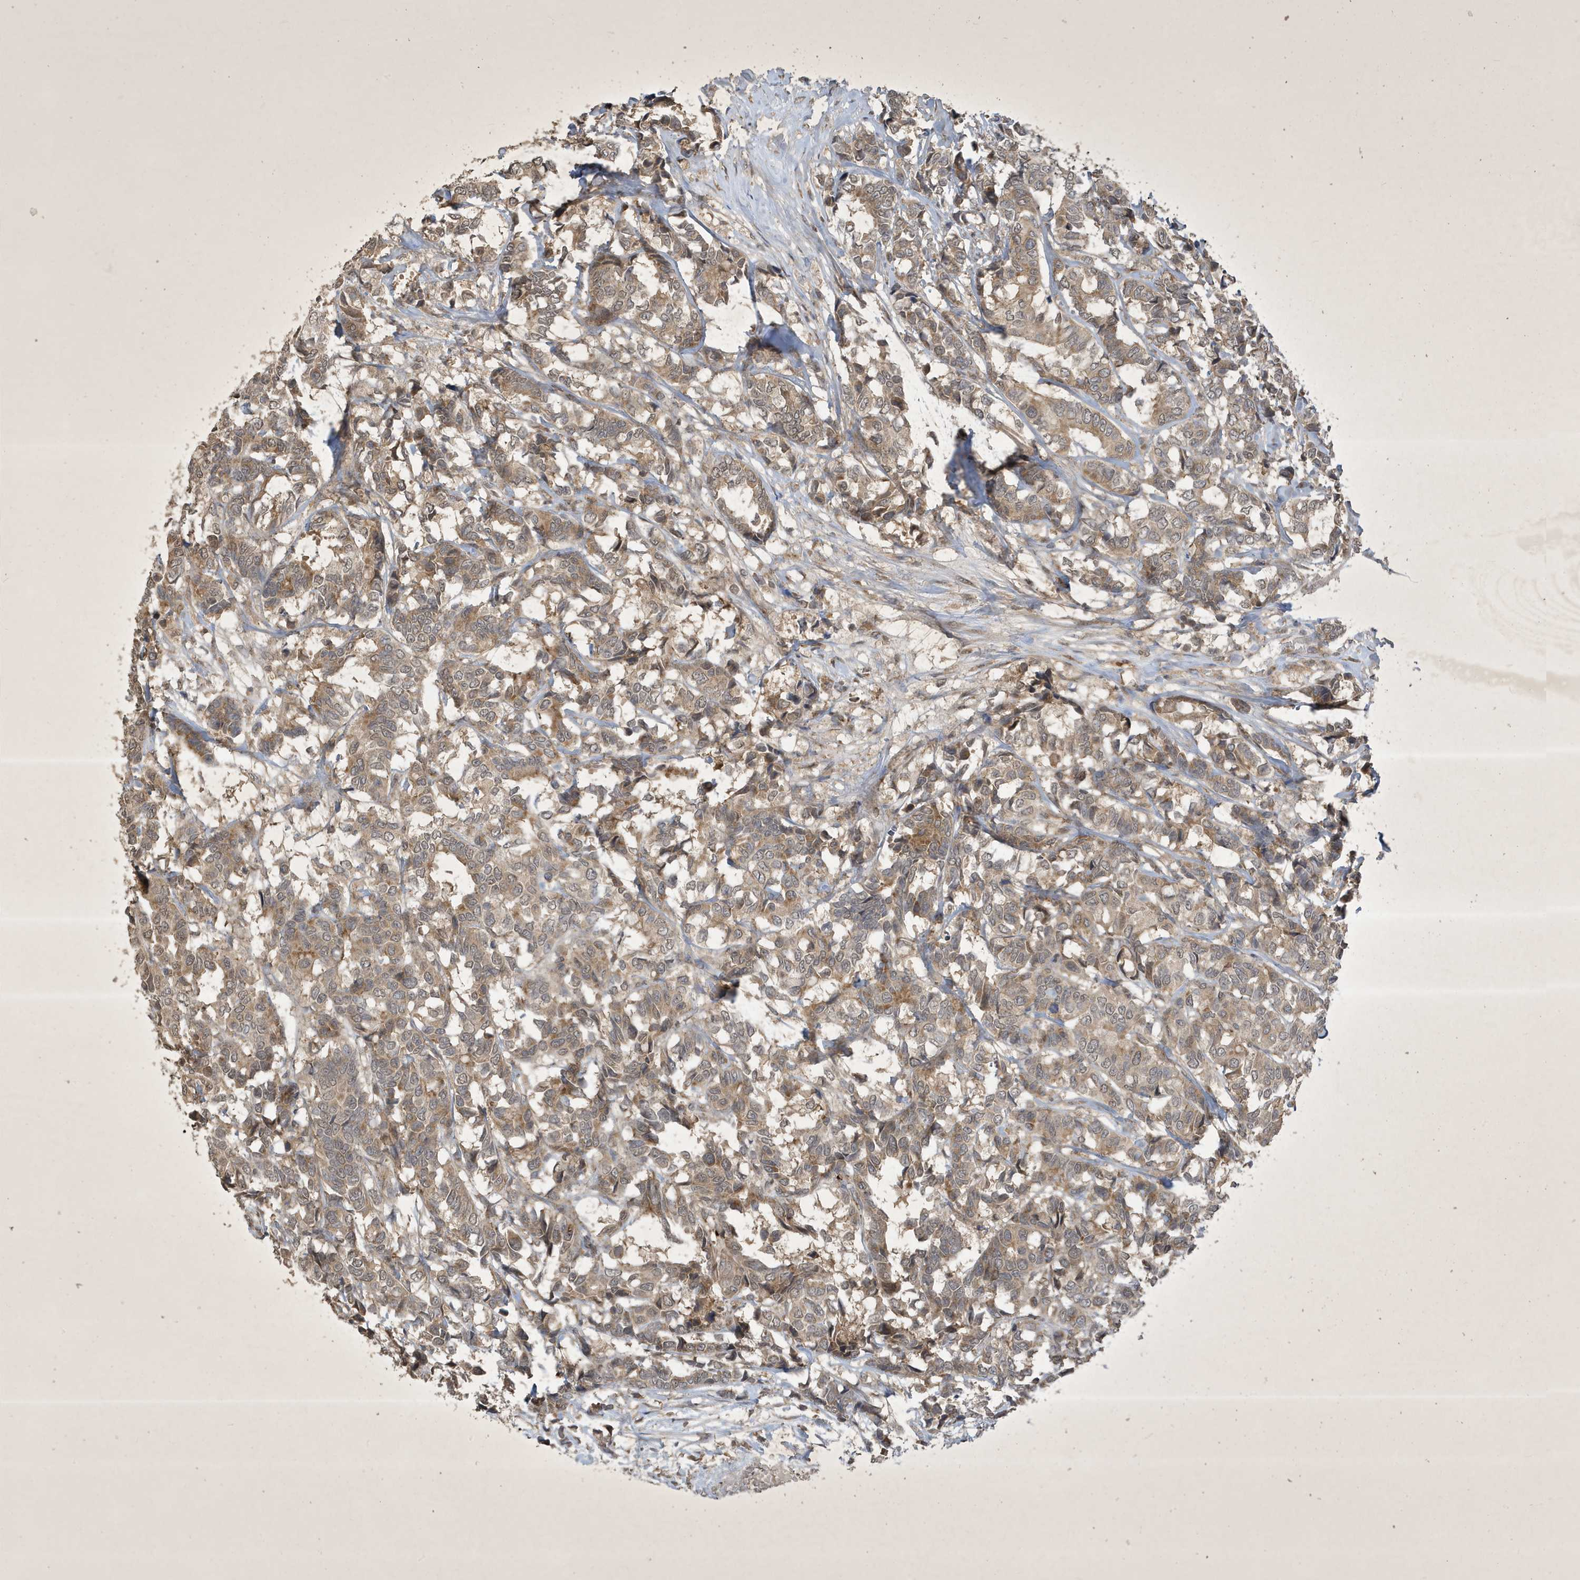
{"staining": {"intensity": "moderate", "quantity": ">75%", "location": "cytoplasmic/membranous"}, "tissue": "breast cancer", "cell_type": "Tumor cells", "image_type": "cancer", "snomed": [{"axis": "morphology", "description": "Duct carcinoma"}, {"axis": "topography", "description": "Breast"}], "caption": "Tumor cells display medium levels of moderate cytoplasmic/membranous expression in about >75% of cells in human breast infiltrating ductal carcinoma. Immunohistochemistry (ihc) stains the protein of interest in brown and the nuclei are stained blue.", "gene": "STX10", "patient": {"sex": "female", "age": 87}}